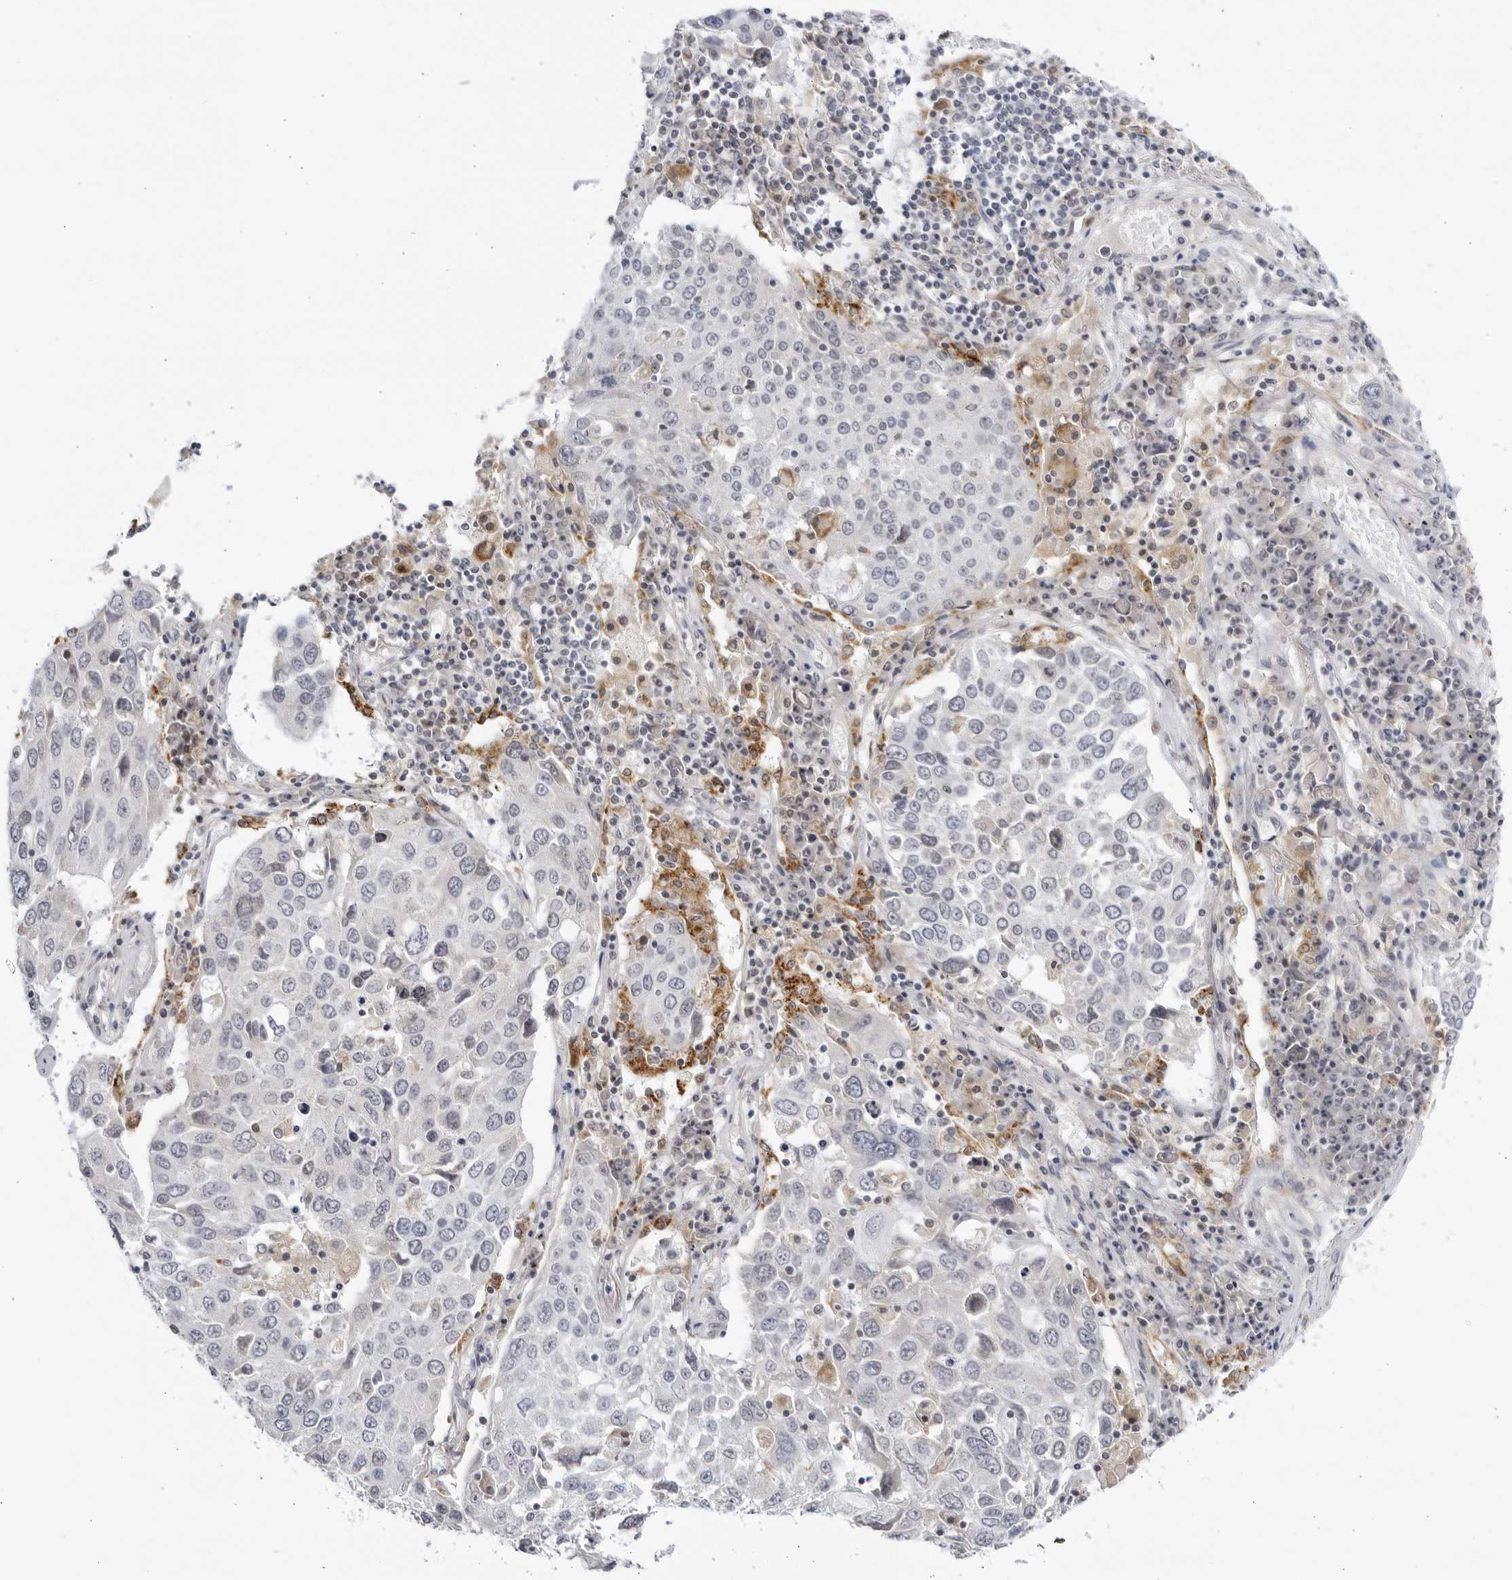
{"staining": {"intensity": "negative", "quantity": "none", "location": "none"}, "tissue": "lung cancer", "cell_type": "Tumor cells", "image_type": "cancer", "snomed": [{"axis": "morphology", "description": "Squamous cell carcinoma, NOS"}, {"axis": "topography", "description": "Lung"}], "caption": "Histopathology image shows no significant protein expression in tumor cells of lung cancer.", "gene": "CNBD1", "patient": {"sex": "male", "age": 65}}